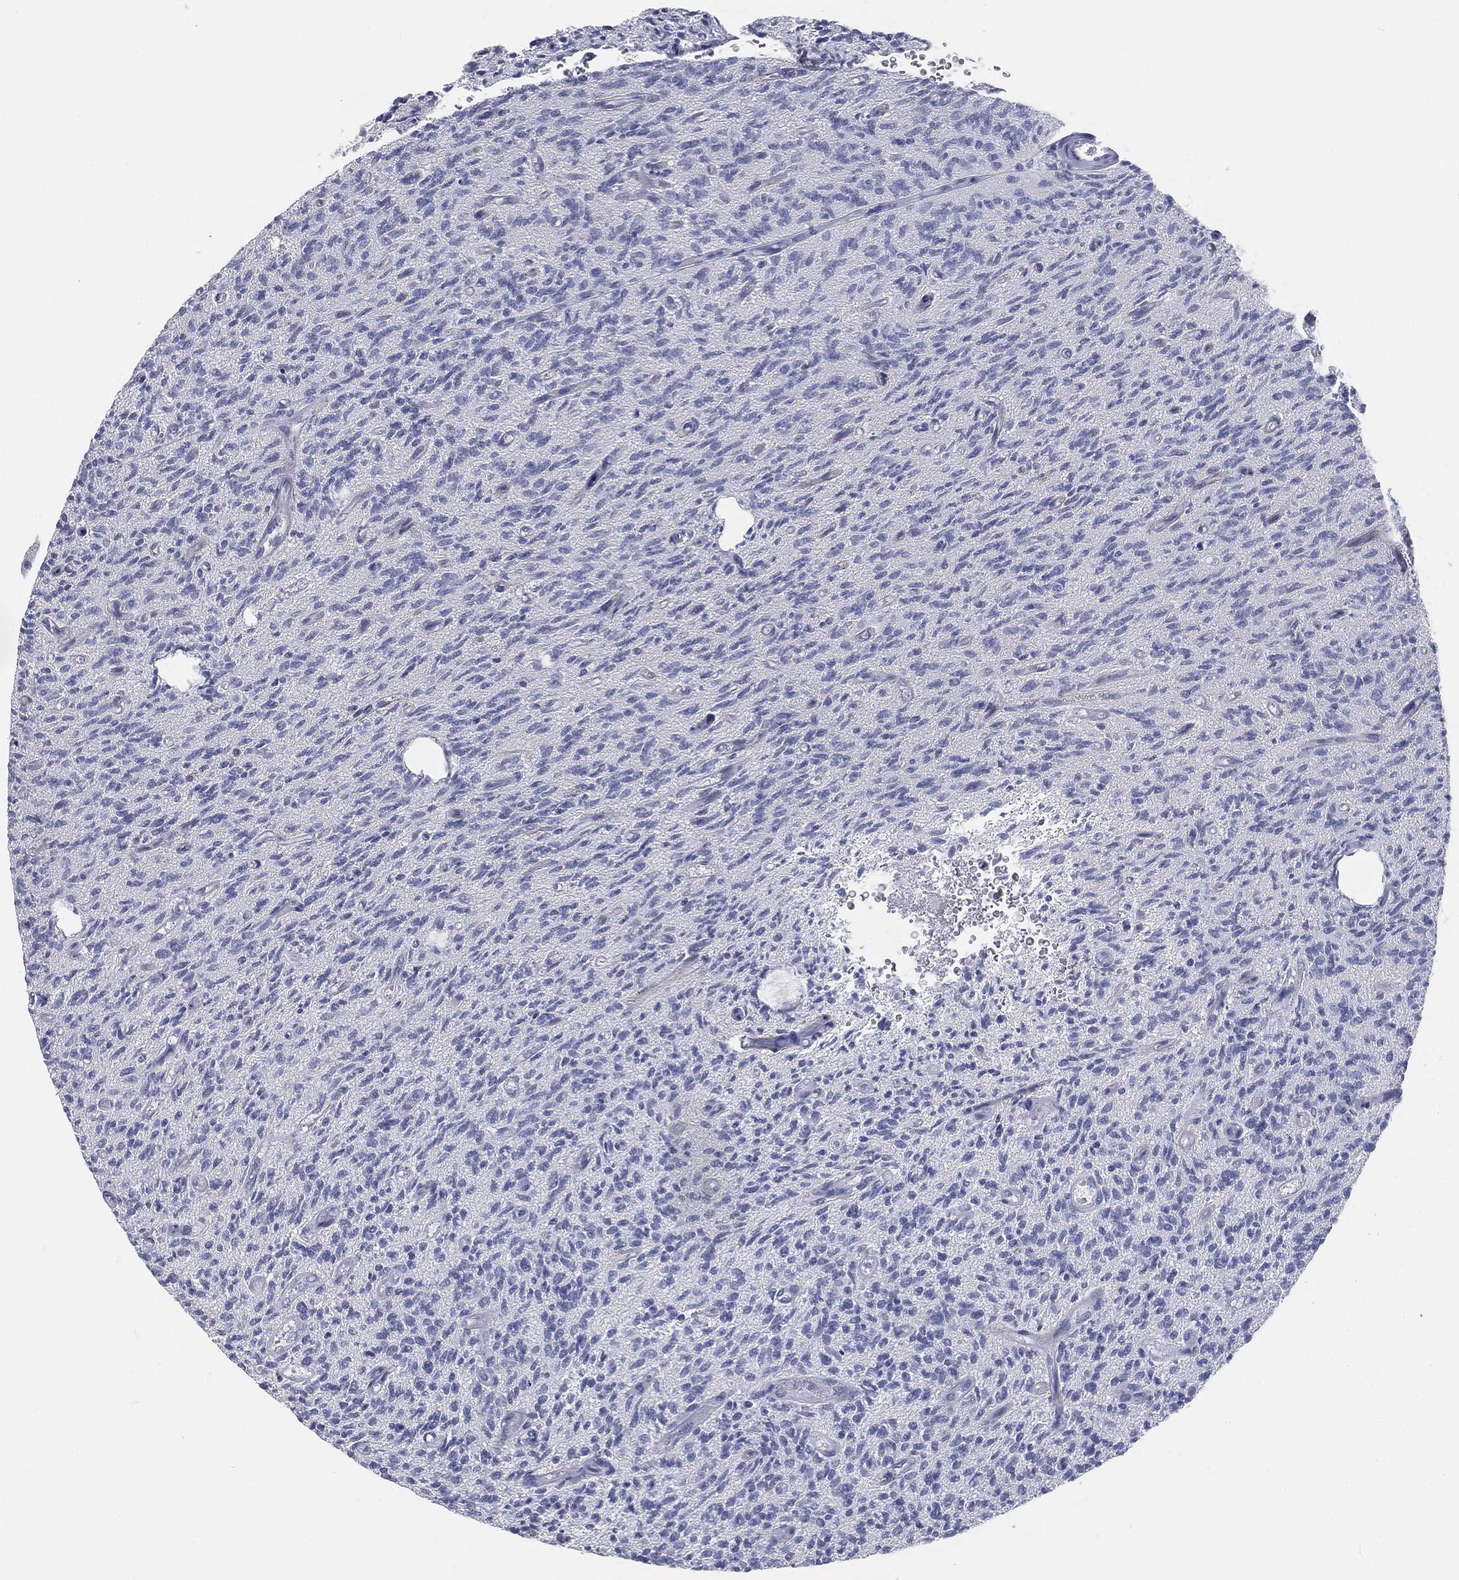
{"staining": {"intensity": "negative", "quantity": "none", "location": "none"}, "tissue": "glioma", "cell_type": "Tumor cells", "image_type": "cancer", "snomed": [{"axis": "morphology", "description": "Glioma, malignant, High grade"}, {"axis": "topography", "description": "Brain"}], "caption": "Malignant glioma (high-grade) was stained to show a protein in brown. There is no significant expression in tumor cells. Brightfield microscopy of immunohistochemistry stained with DAB (3,3'-diaminobenzidine) (brown) and hematoxylin (blue), captured at high magnification.", "gene": "CAV3", "patient": {"sex": "male", "age": 64}}